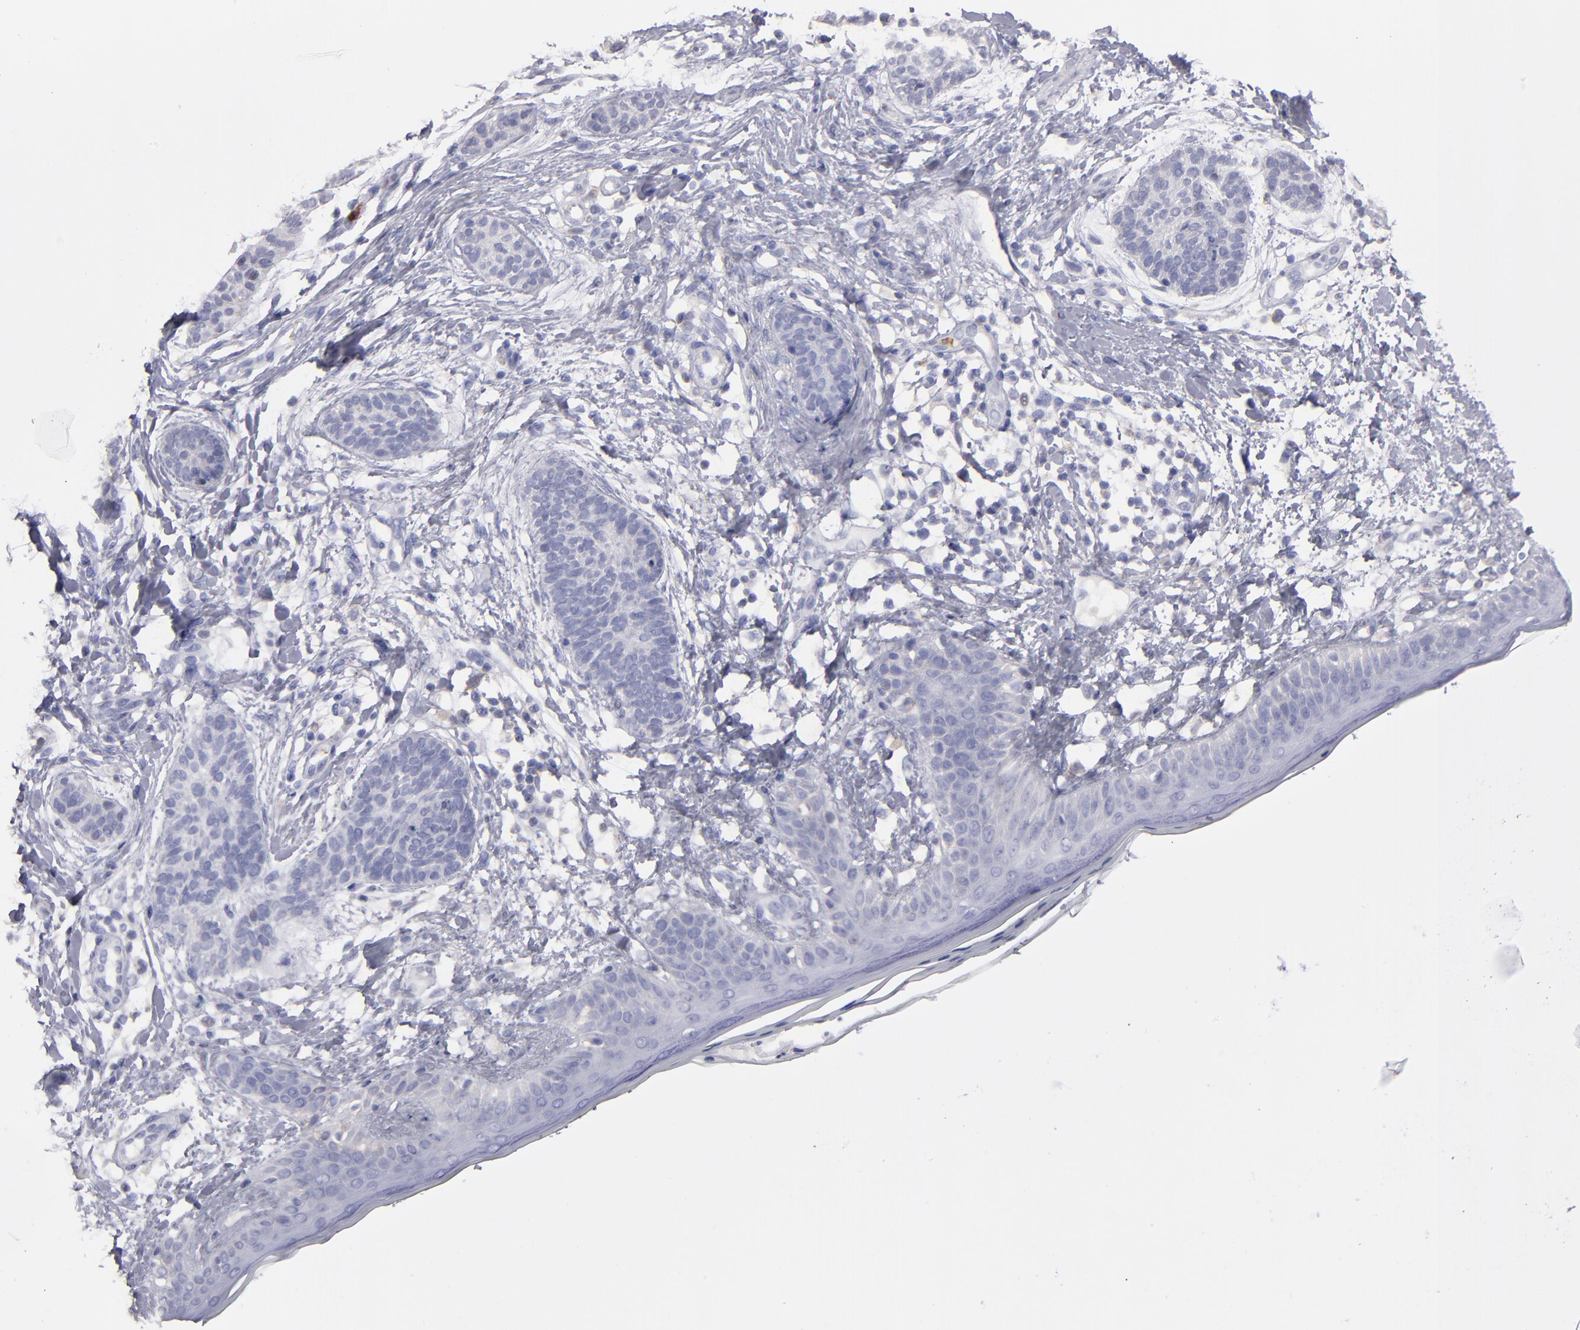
{"staining": {"intensity": "weak", "quantity": "<25%", "location": "cytoplasmic/membranous"}, "tissue": "skin cancer", "cell_type": "Tumor cells", "image_type": "cancer", "snomed": [{"axis": "morphology", "description": "Normal tissue, NOS"}, {"axis": "morphology", "description": "Basal cell carcinoma"}, {"axis": "topography", "description": "Skin"}], "caption": "A histopathology image of human skin basal cell carcinoma is negative for staining in tumor cells.", "gene": "FGR", "patient": {"sex": "male", "age": 63}}